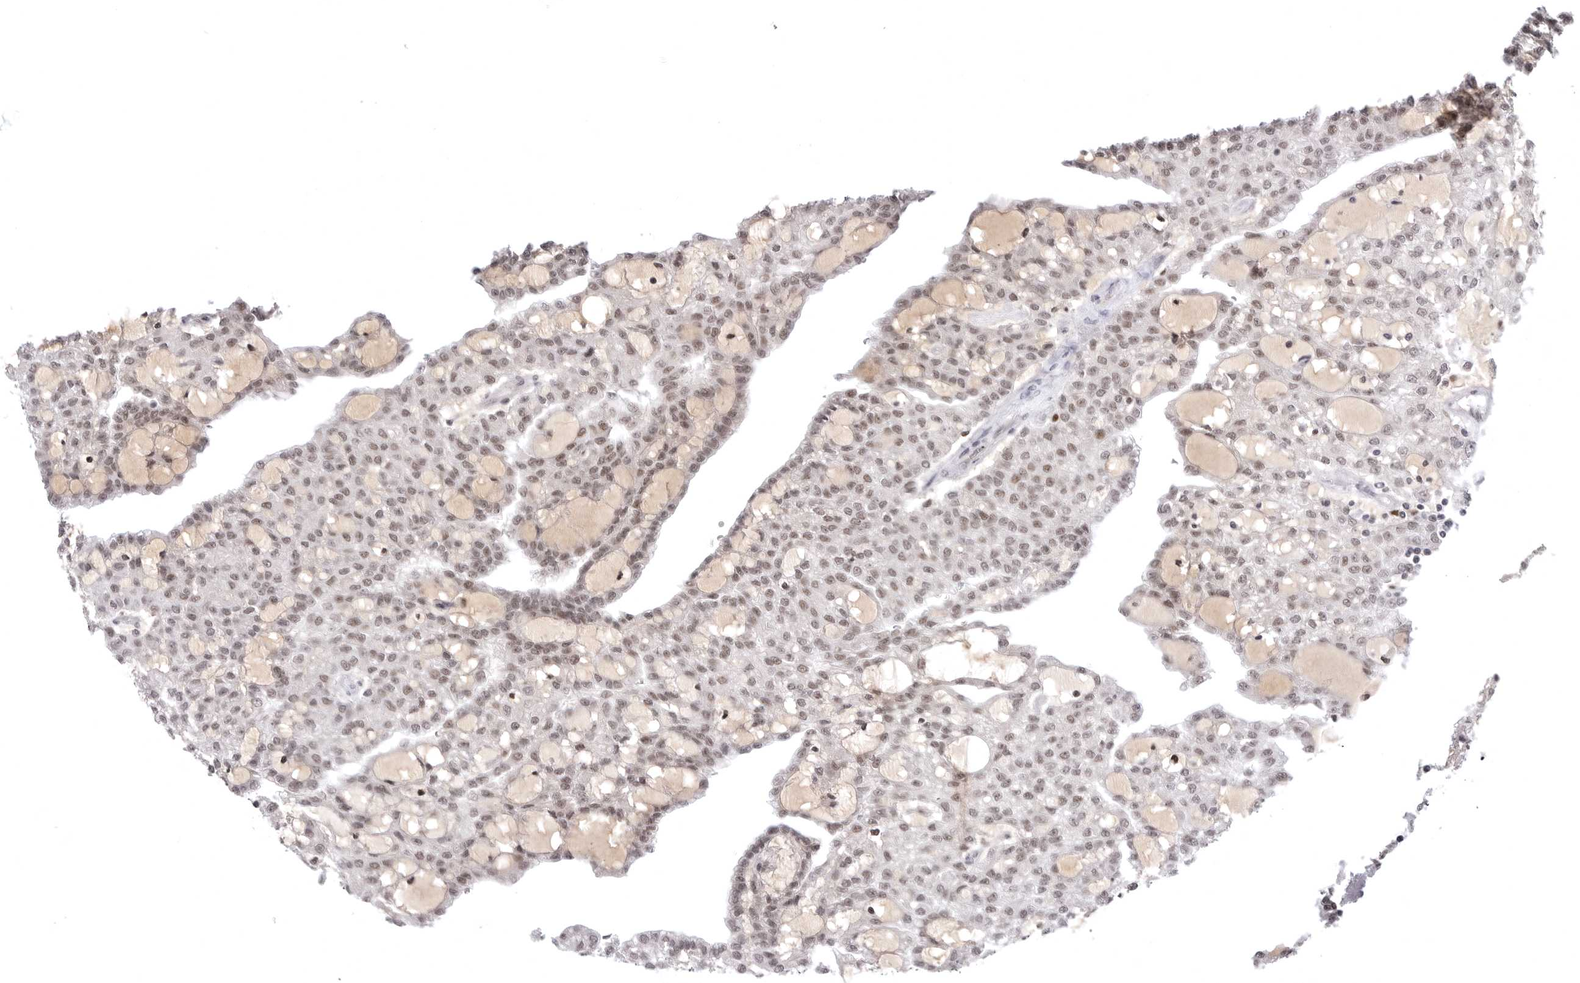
{"staining": {"intensity": "weak", "quantity": "25%-75%", "location": "nuclear"}, "tissue": "renal cancer", "cell_type": "Tumor cells", "image_type": "cancer", "snomed": [{"axis": "morphology", "description": "Adenocarcinoma, NOS"}, {"axis": "topography", "description": "Kidney"}], "caption": "This photomicrograph displays adenocarcinoma (renal) stained with immunohistochemistry (IHC) to label a protein in brown. The nuclear of tumor cells show weak positivity for the protein. Nuclei are counter-stained blue.", "gene": "PTK2B", "patient": {"sex": "male", "age": 63}}